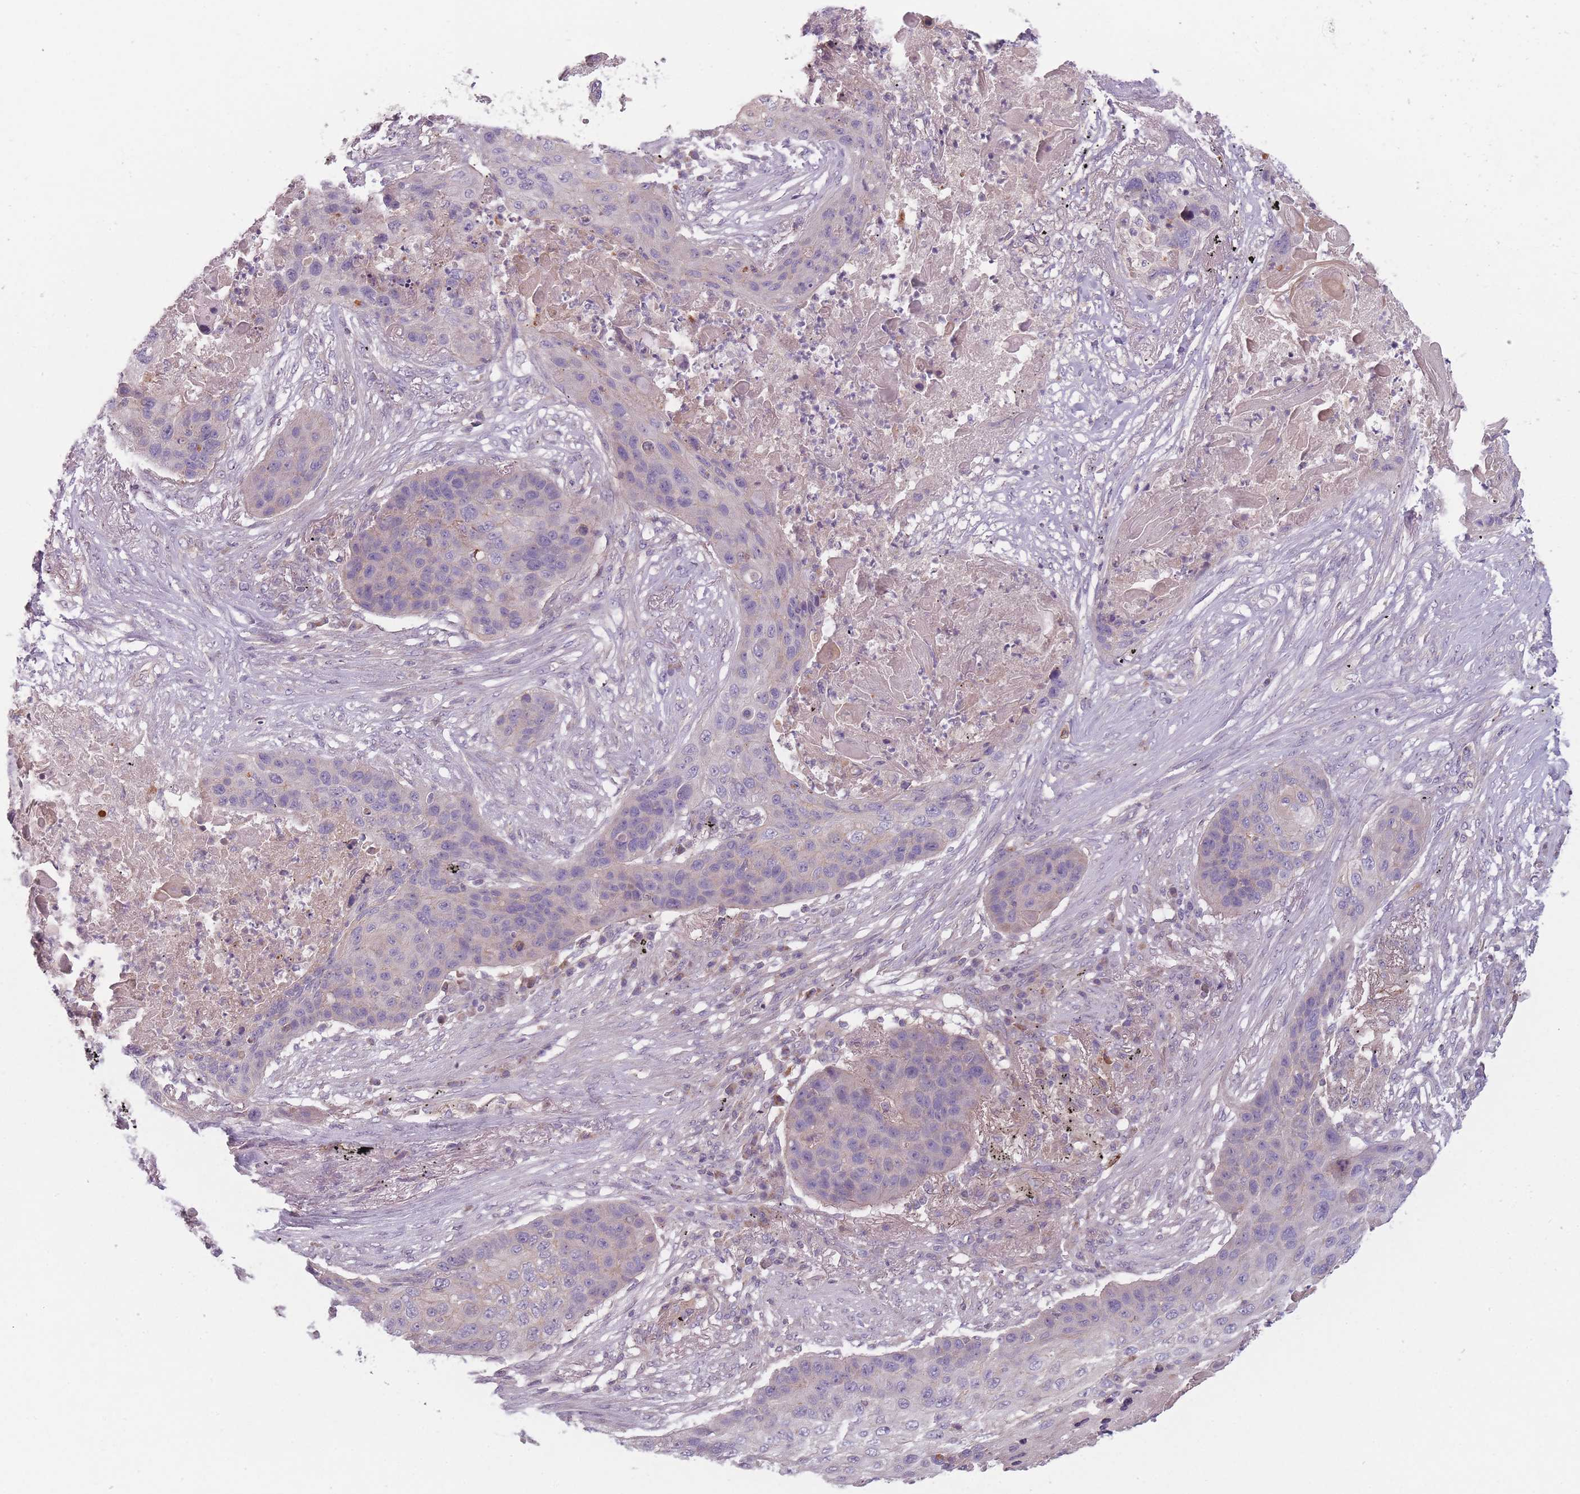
{"staining": {"intensity": "negative", "quantity": "none", "location": "none"}, "tissue": "lung cancer", "cell_type": "Tumor cells", "image_type": "cancer", "snomed": [{"axis": "morphology", "description": "Squamous cell carcinoma, NOS"}, {"axis": "topography", "description": "Lung"}], "caption": "Photomicrograph shows no significant protein positivity in tumor cells of lung cancer. (DAB IHC, high magnification).", "gene": "NT5DC2", "patient": {"sex": "female", "age": 63}}